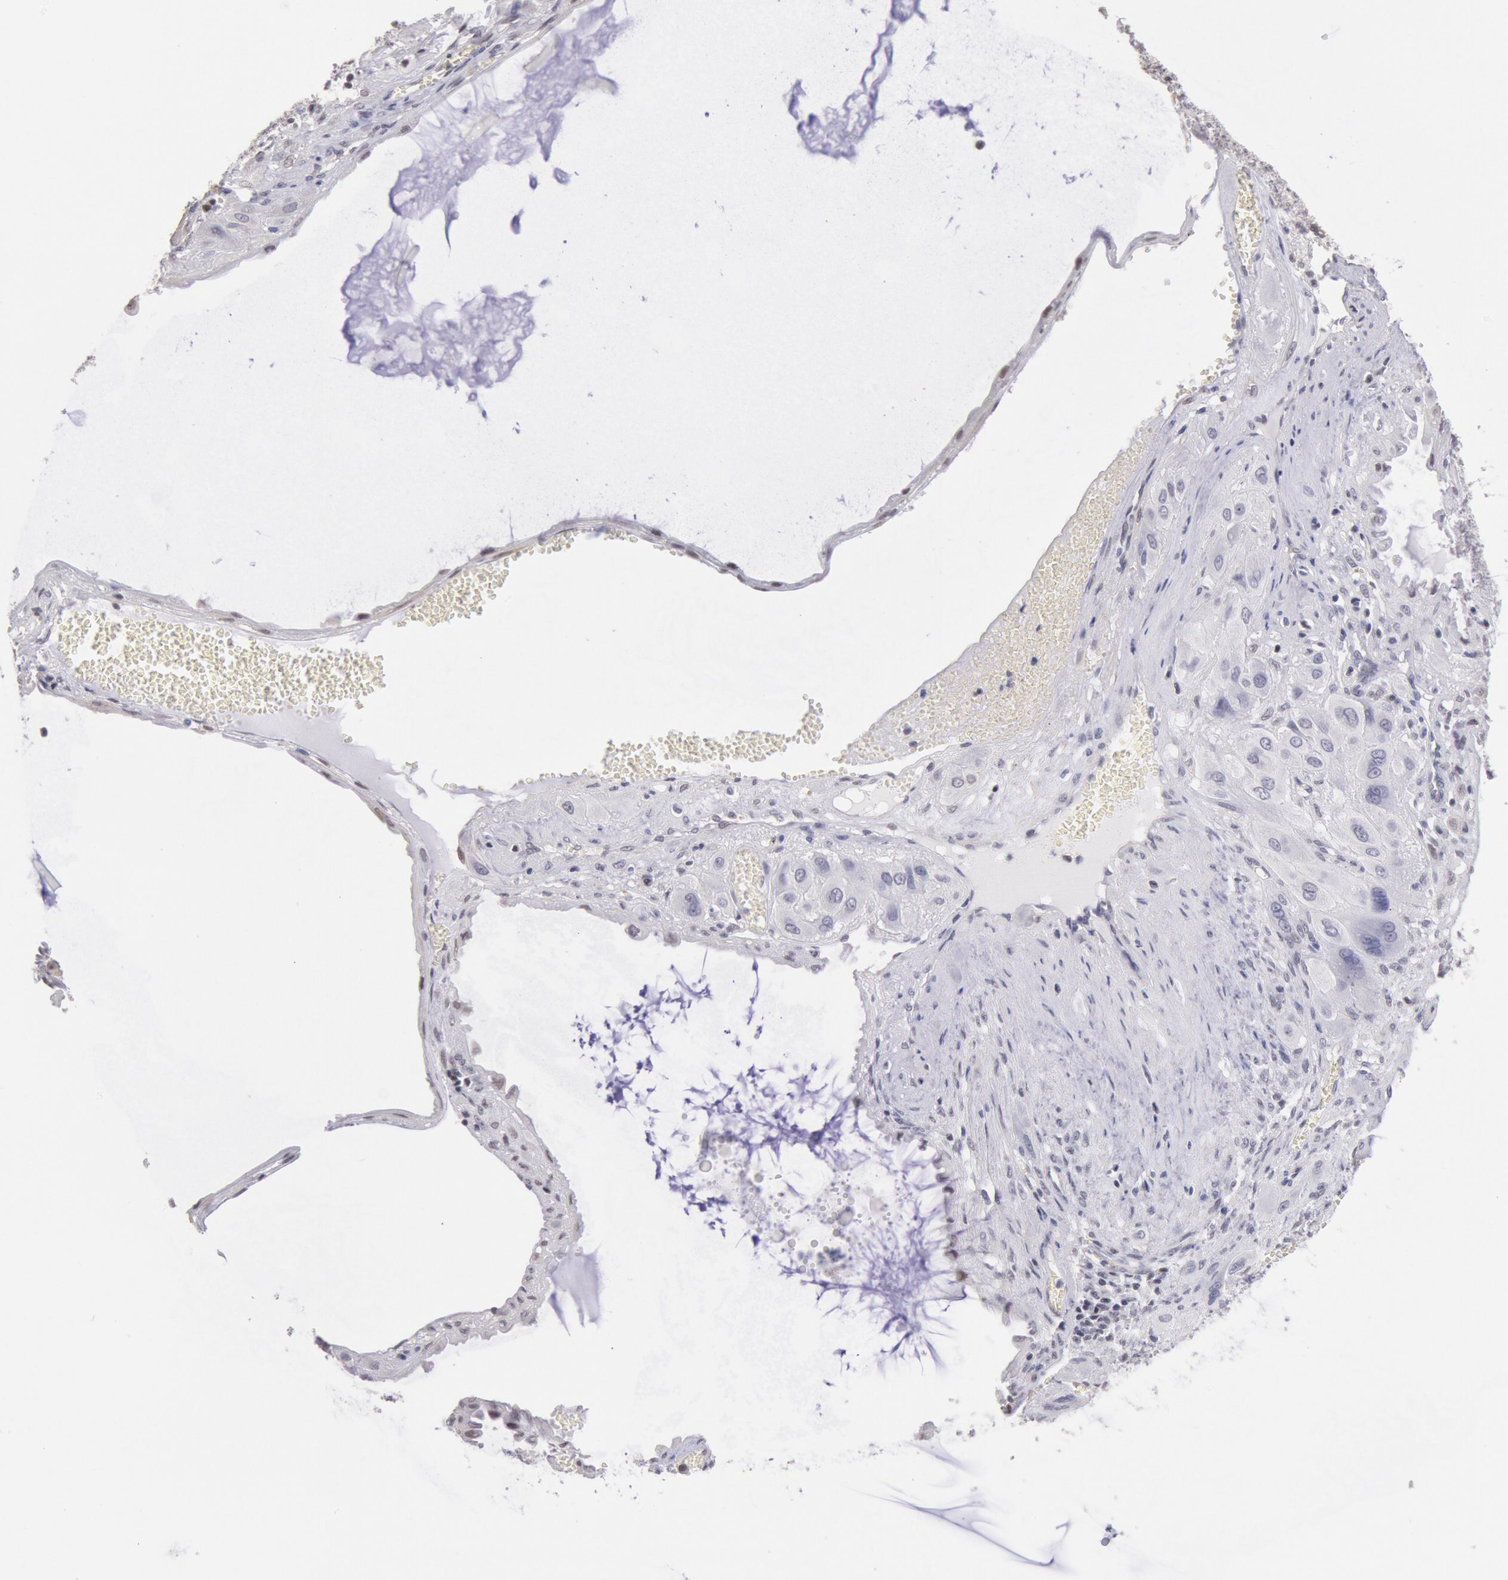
{"staining": {"intensity": "negative", "quantity": "none", "location": "none"}, "tissue": "cervical cancer", "cell_type": "Tumor cells", "image_type": "cancer", "snomed": [{"axis": "morphology", "description": "Squamous cell carcinoma, NOS"}, {"axis": "topography", "description": "Cervix"}], "caption": "High magnification brightfield microscopy of squamous cell carcinoma (cervical) stained with DAB (3,3'-diaminobenzidine) (brown) and counterstained with hematoxylin (blue): tumor cells show no significant staining.", "gene": "MYH7", "patient": {"sex": "female", "age": 34}}